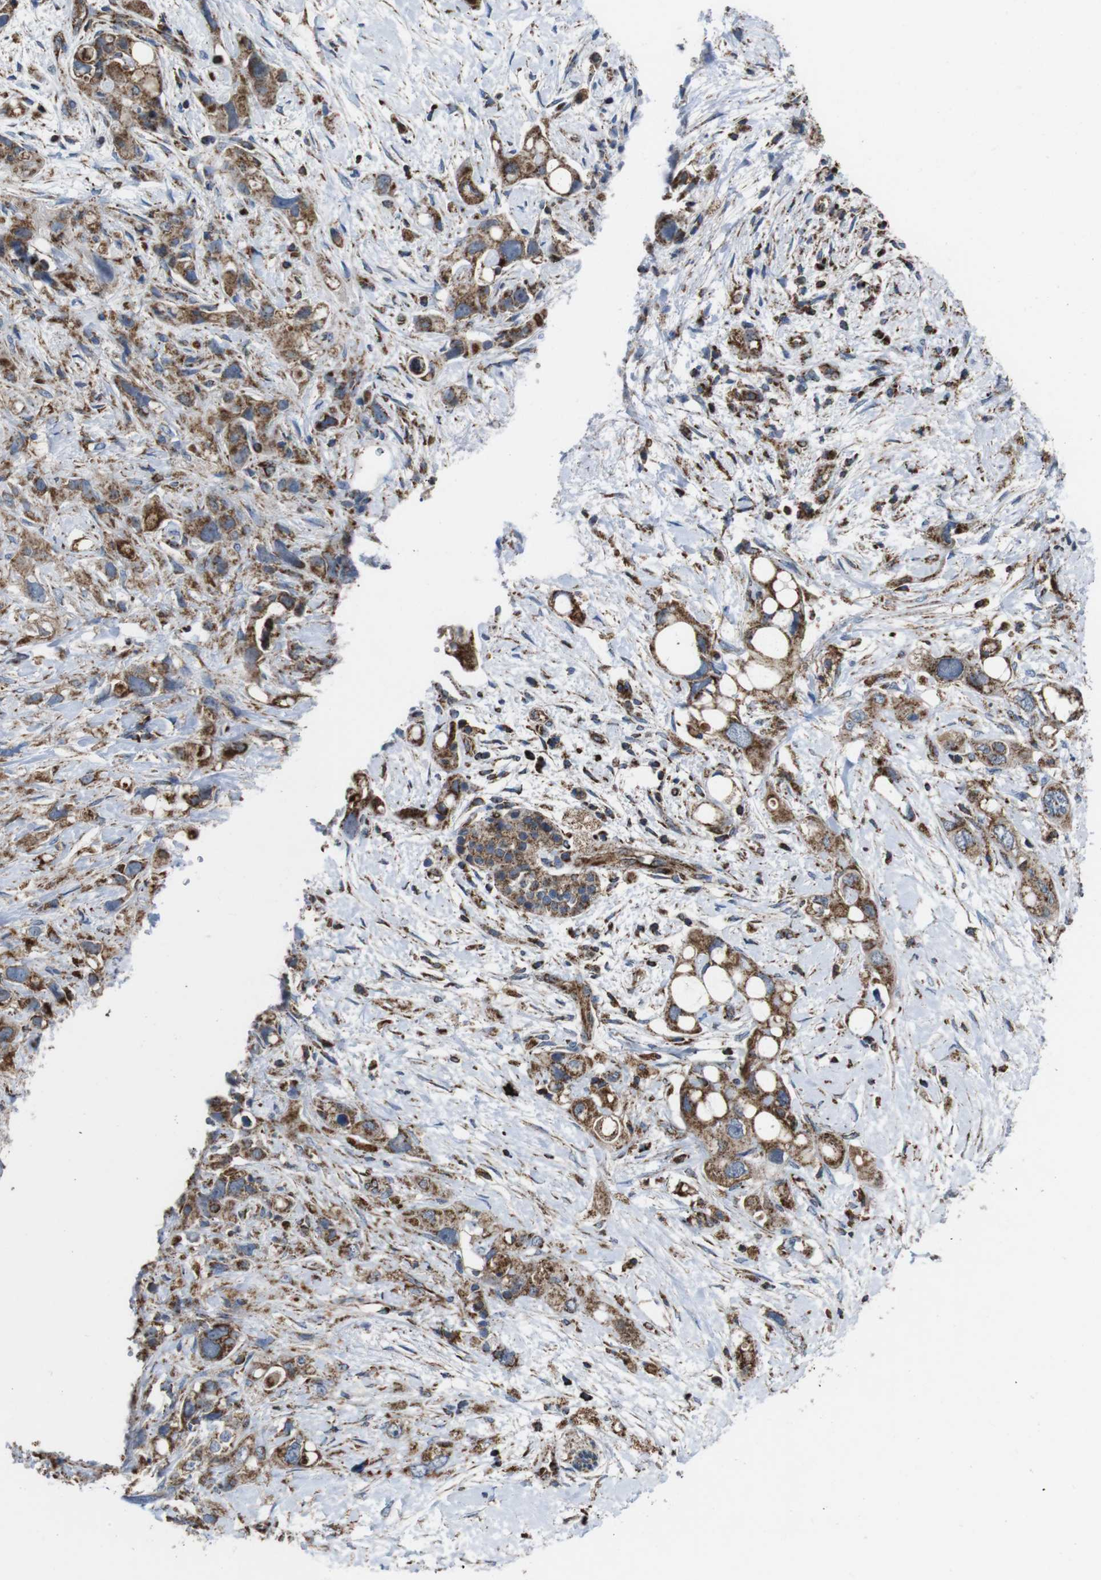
{"staining": {"intensity": "moderate", "quantity": ">75%", "location": "cytoplasmic/membranous"}, "tissue": "pancreatic cancer", "cell_type": "Tumor cells", "image_type": "cancer", "snomed": [{"axis": "morphology", "description": "Adenocarcinoma, NOS"}, {"axis": "topography", "description": "Pancreas"}], "caption": "IHC of pancreatic cancer (adenocarcinoma) reveals medium levels of moderate cytoplasmic/membranous staining in approximately >75% of tumor cells.", "gene": "HK1", "patient": {"sex": "female", "age": 56}}